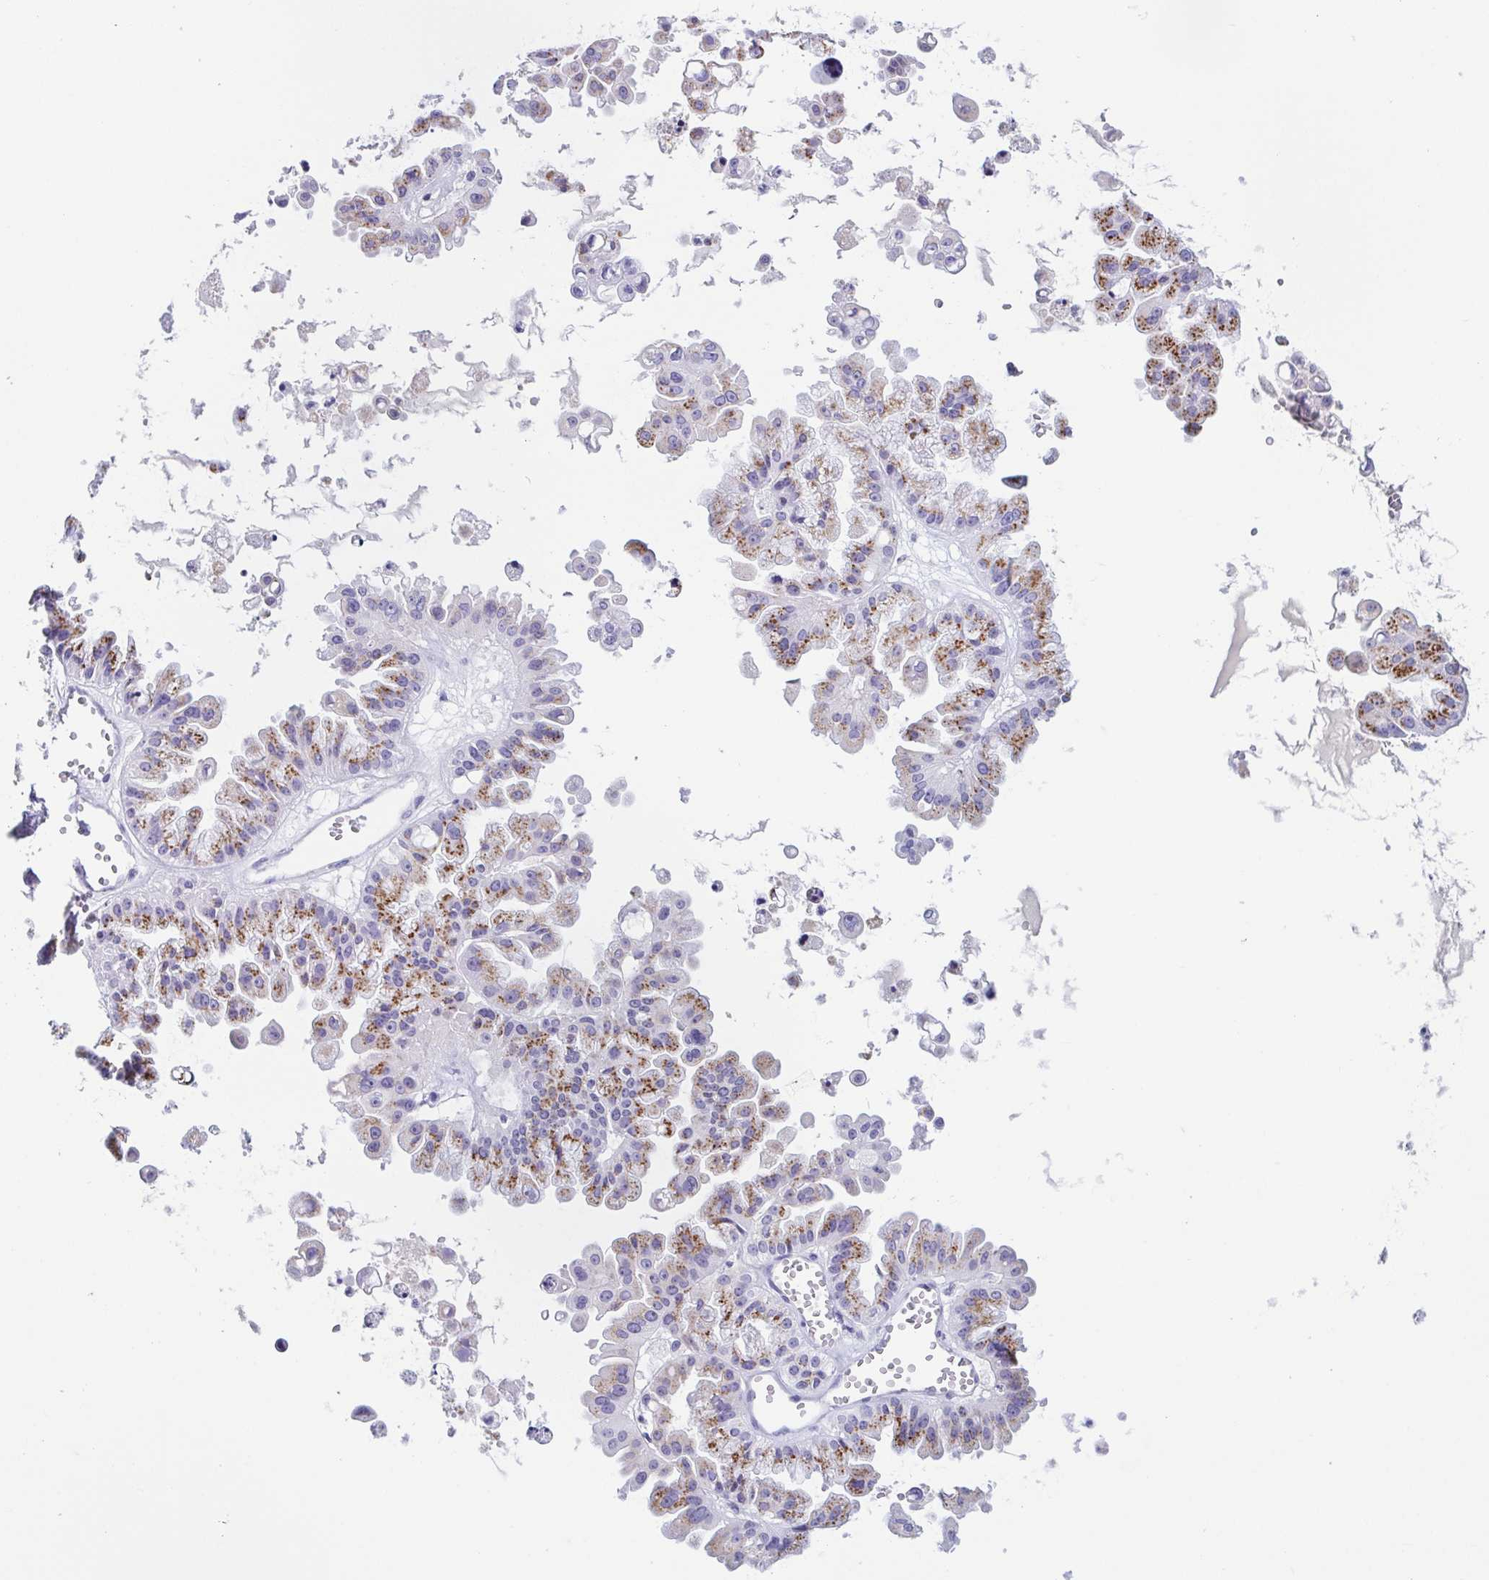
{"staining": {"intensity": "moderate", "quantity": ">75%", "location": "cytoplasmic/membranous"}, "tissue": "ovarian cancer", "cell_type": "Tumor cells", "image_type": "cancer", "snomed": [{"axis": "morphology", "description": "Cystadenocarcinoma, serous, NOS"}, {"axis": "topography", "description": "Ovary"}], "caption": "Immunohistochemistry (IHC) micrograph of neoplastic tissue: ovarian cancer (serous cystadenocarcinoma) stained using IHC displays medium levels of moderate protein expression localized specifically in the cytoplasmic/membranous of tumor cells, appearing as a cytoplasmic/membranous brown color.", "gene": "LDLRAD1", "patient": {"sex": "female", "age": 56}}